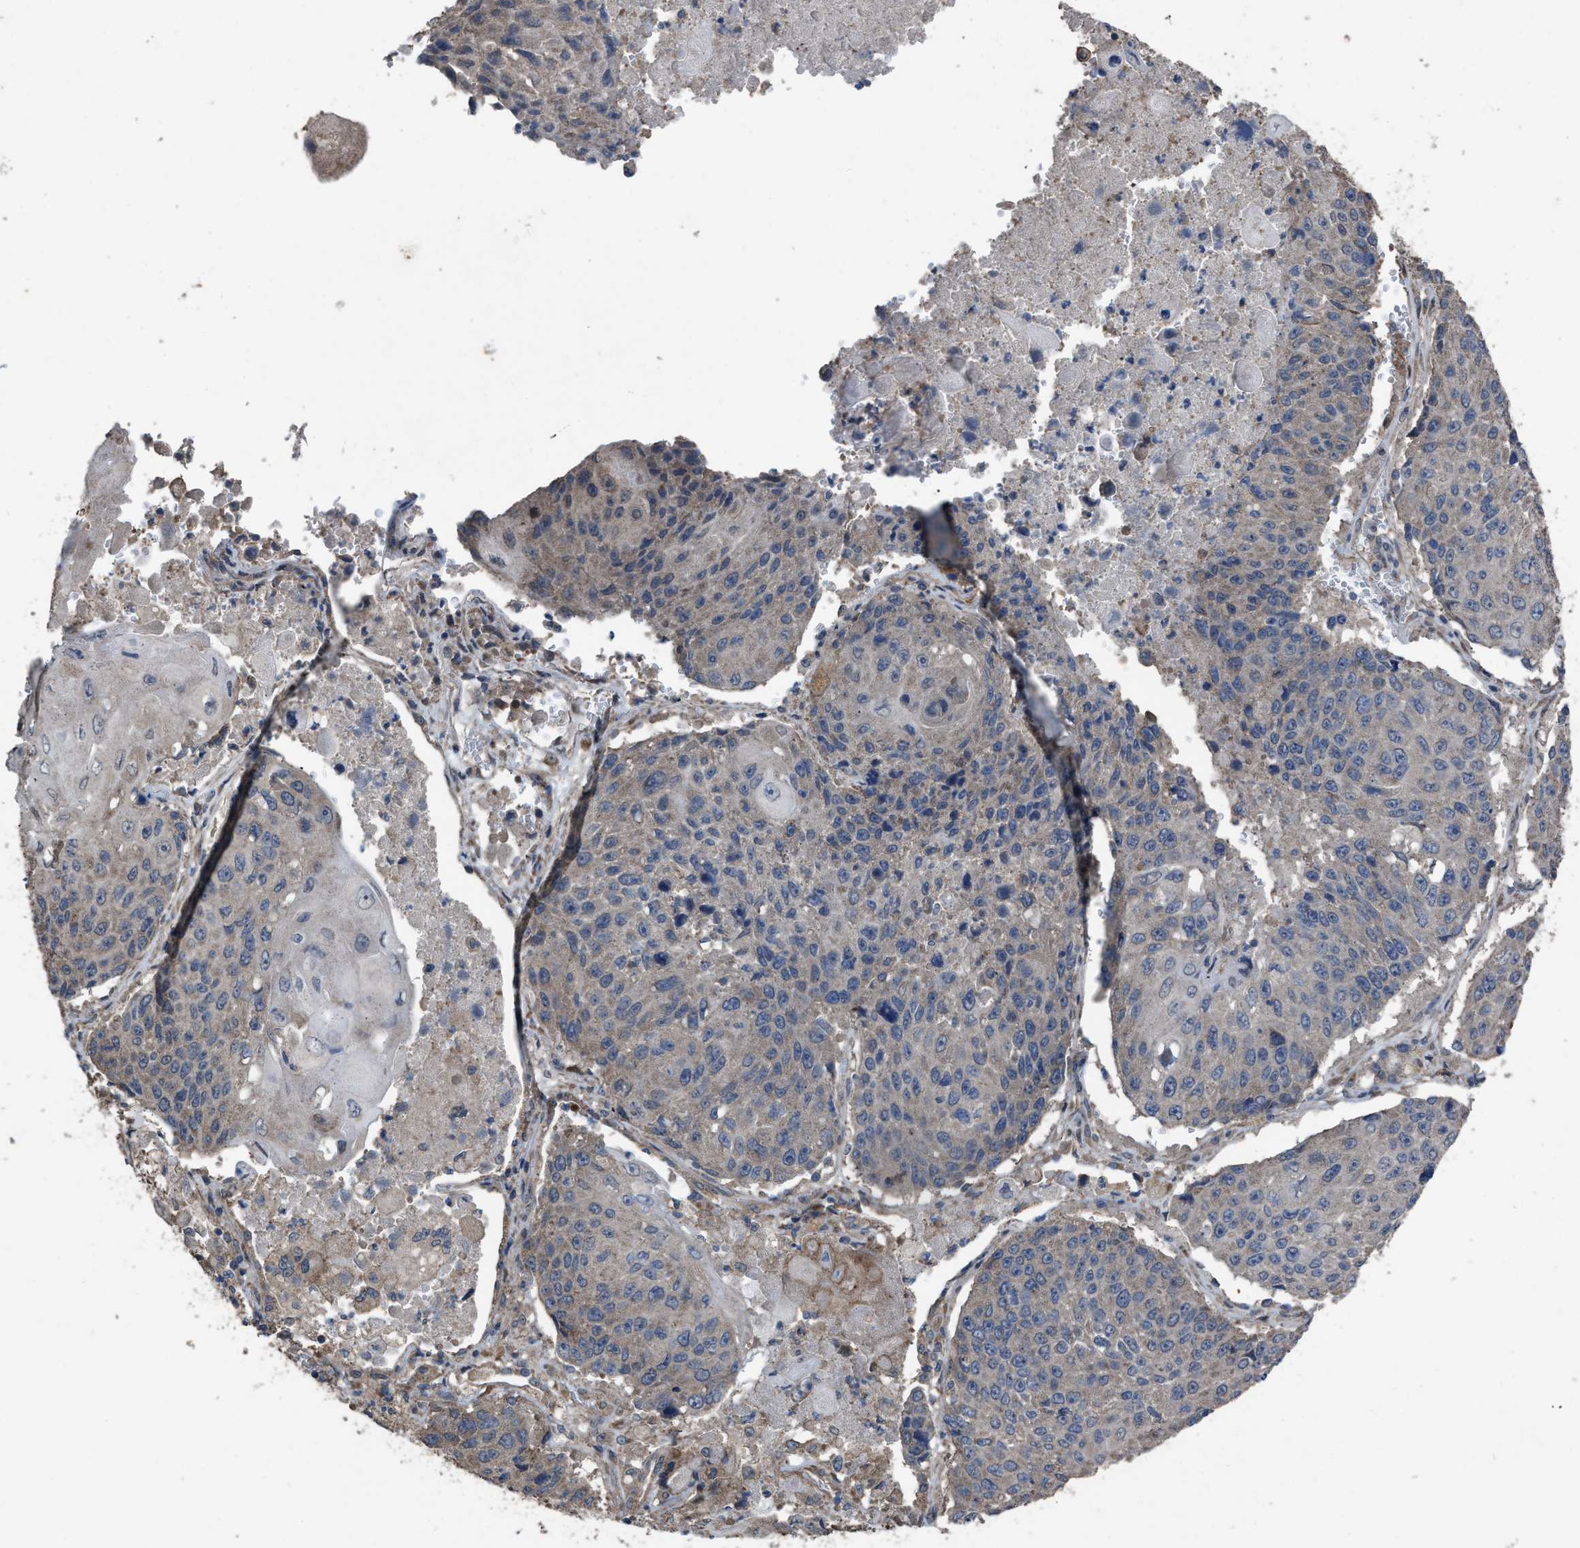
{"staining": {"intensity": "weak", "quantity": "<25%", "location": "cytoplasmic/membranous"}, "tissue": "lung cancer", "cell_type": "Tumor cells", "image_type": "cancer", "snomed": [{"axis": "morphology", "description": "Squamous cell carcinoma, NOS"}, {"axis": "topography", "description": "Lung"}], "caption": "IHC histopathology image of squamous cell carcinoma (lung) stained for a protein (brown), which shows no positivity in tumor cells.", "gene": "ARL6", "patient": {"sex": "male", "age": 61}}